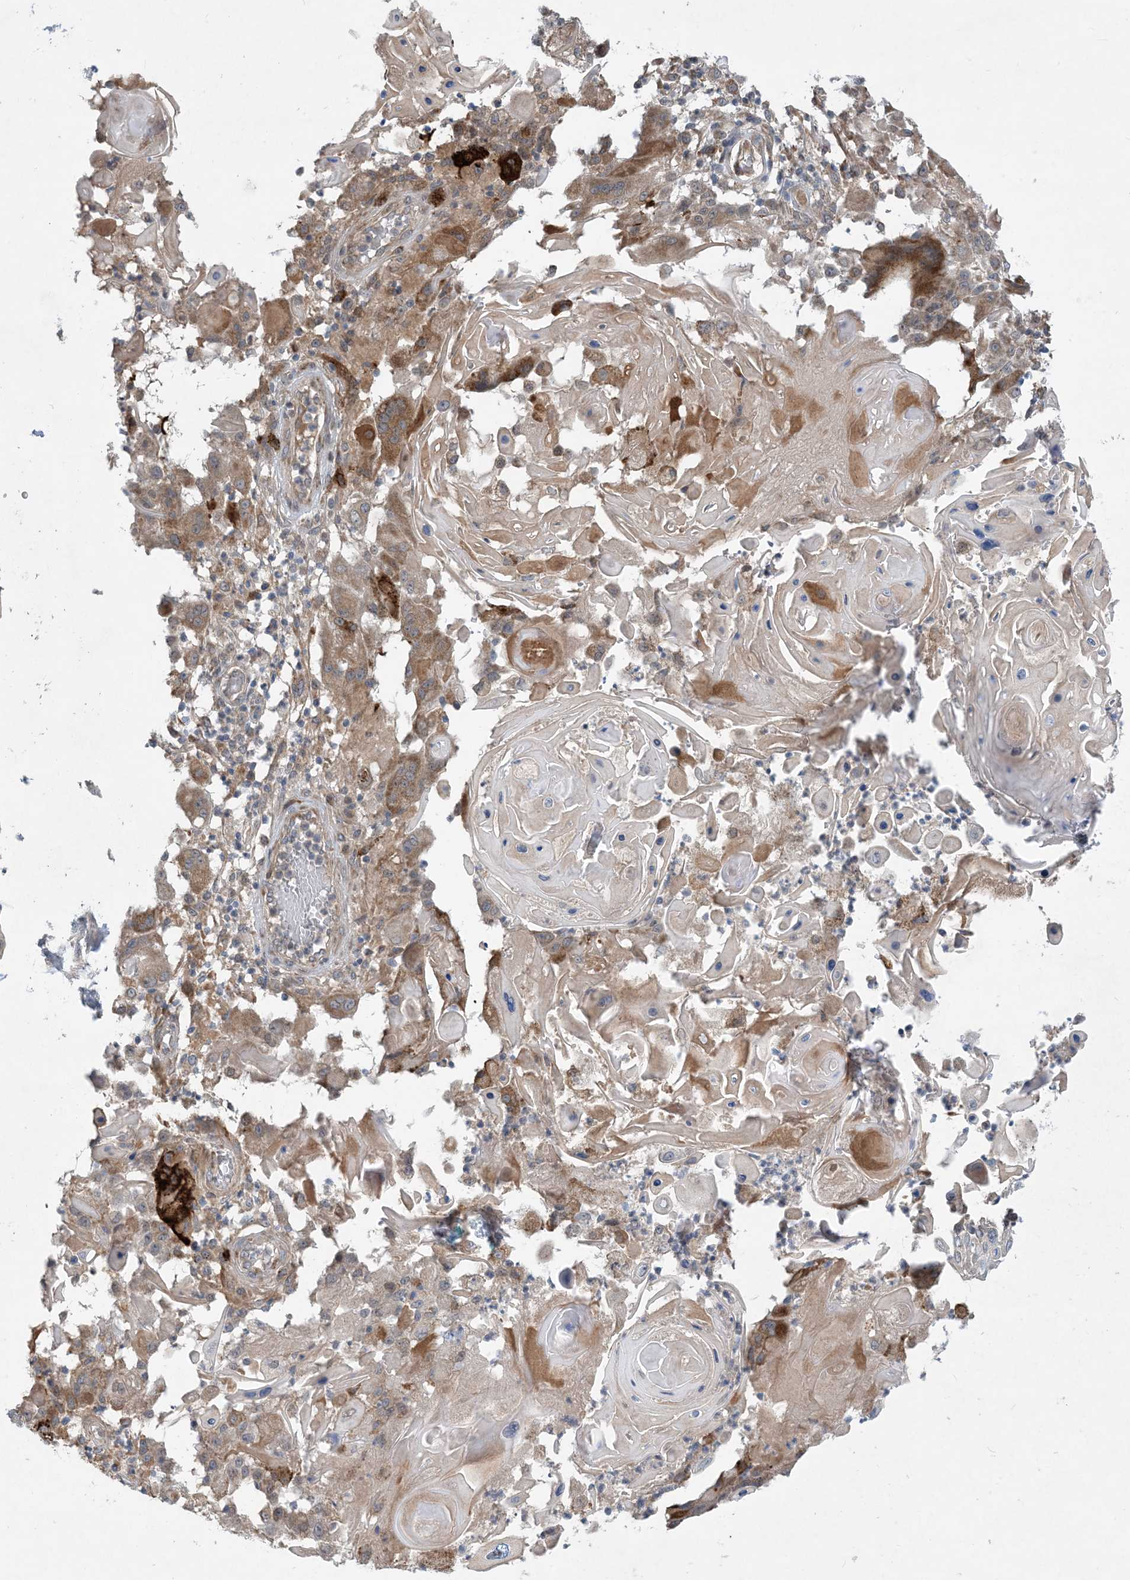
{"staining": {"intensity": "moderate", "quantity": "<25%", "location": "cytoplasmic/membranous"}, "tissue": "skin cancer", "cell_type": "Tumor cells", "image_type": "cancer", "snomed": [{"axis": "morphology", "description": "Squamous cell carcinoma, NOS"}, {"axis": "topography", "description": "Skin"}], "caption": "Protein staining of skin squamous cell carcinoma tissue reveals moderate cytoplasmic/membranous positivity in approximately <25% of tumor cells.", "gene": "PHOSPHO2", "patient": {"sex": "female", "age": 44}}